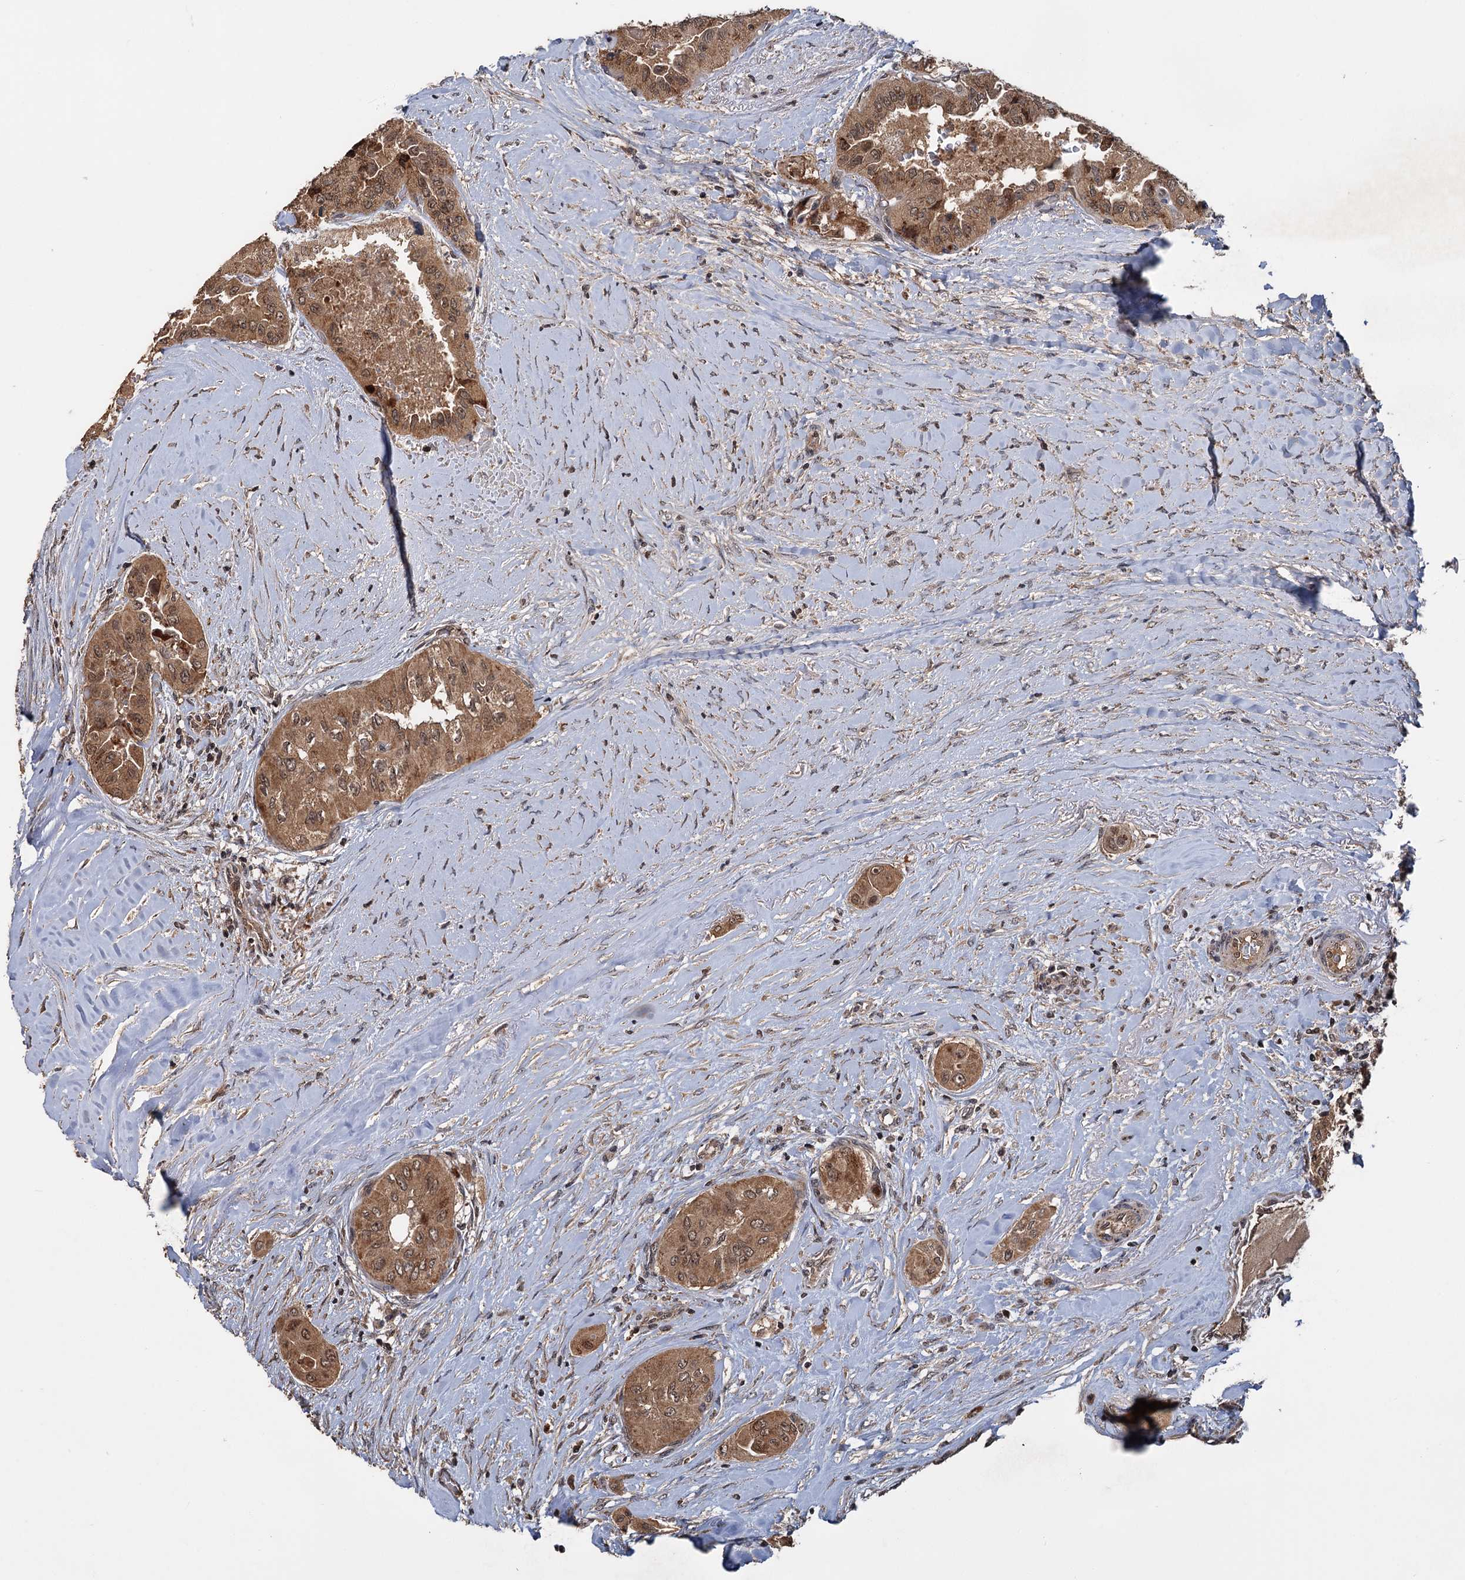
{"staining": {"intensity": "moderate", "quantity": ">75%", "location": "cytoplasmic/membranous,nuclear"}, "tissue": "thyroid cancer", "cell_type": "Tumor cells", "image_type": "cancer", "snomed": [{"axis": "morphology", "description": "Papillary adenocarcinoma, NOS"}, {"axis": "topography", "description": "Thyroid gland"}], "caption": "Papillary adenocarcinoma (thyroid) stained with a brown dye shows moderate cytoplasmic/membranous and nuclear positive positivity in about >75% of tumor cells.", "gene": "KANSL2", "patient": {"sex": "female", "age": 59}}